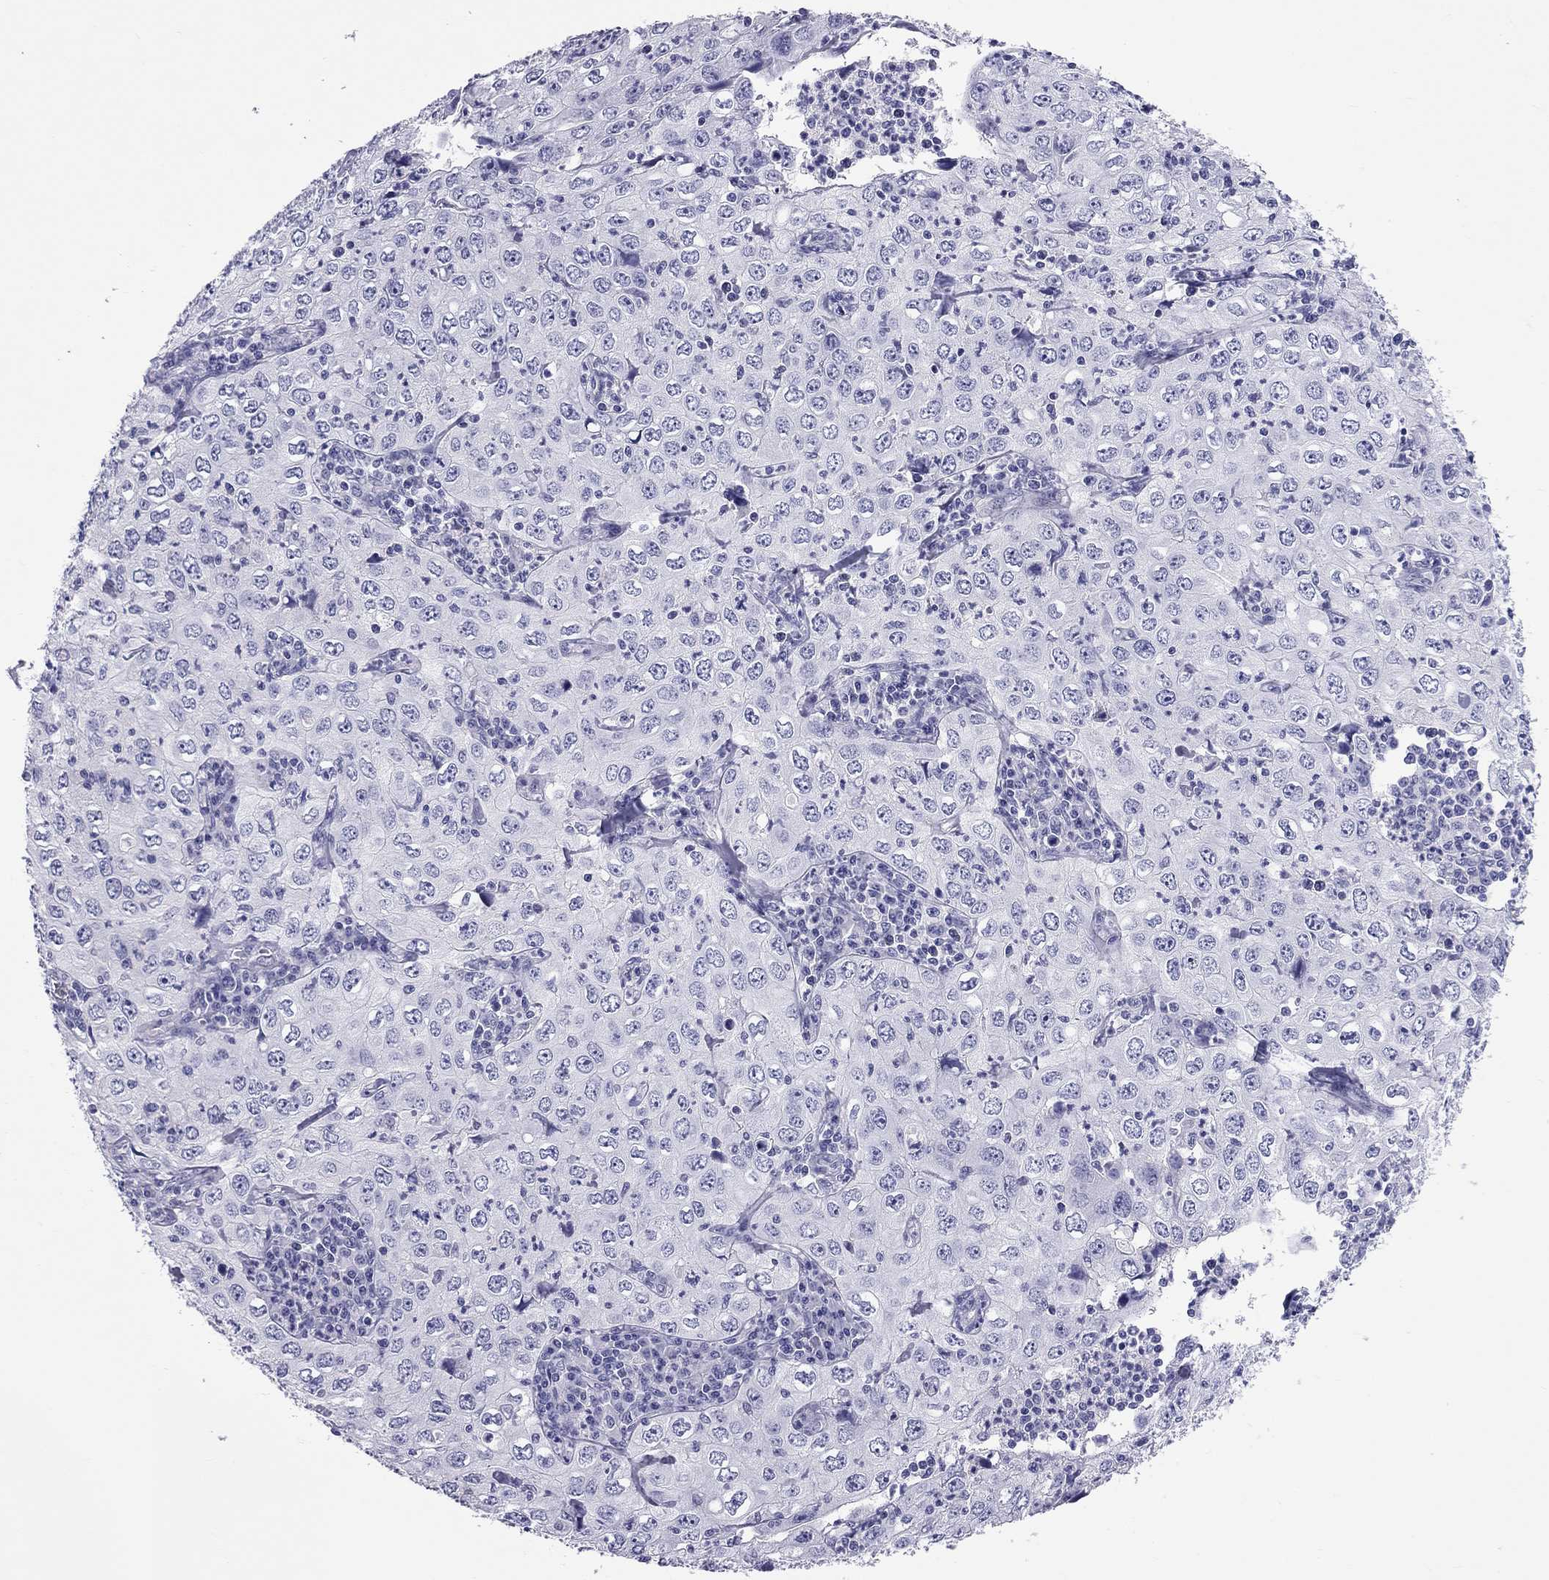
{"staining": {"intensity": "negative", "quantity": "none", "location": "none"}, "tissue": "cervical cancer", "cell_type": "Tumor cells", "image_type": "cancer", "snomed": [{"axis": "morphology", "description": "Squamous cell carcinoma, NOS"}, {"axis": "topography", "description": "Cervix"}], "caption": "Tumor cells show no significant protein positivity in cervical cancer.", "gene": "FSCN3", "patient": {"sex": "female", "age": 24}}